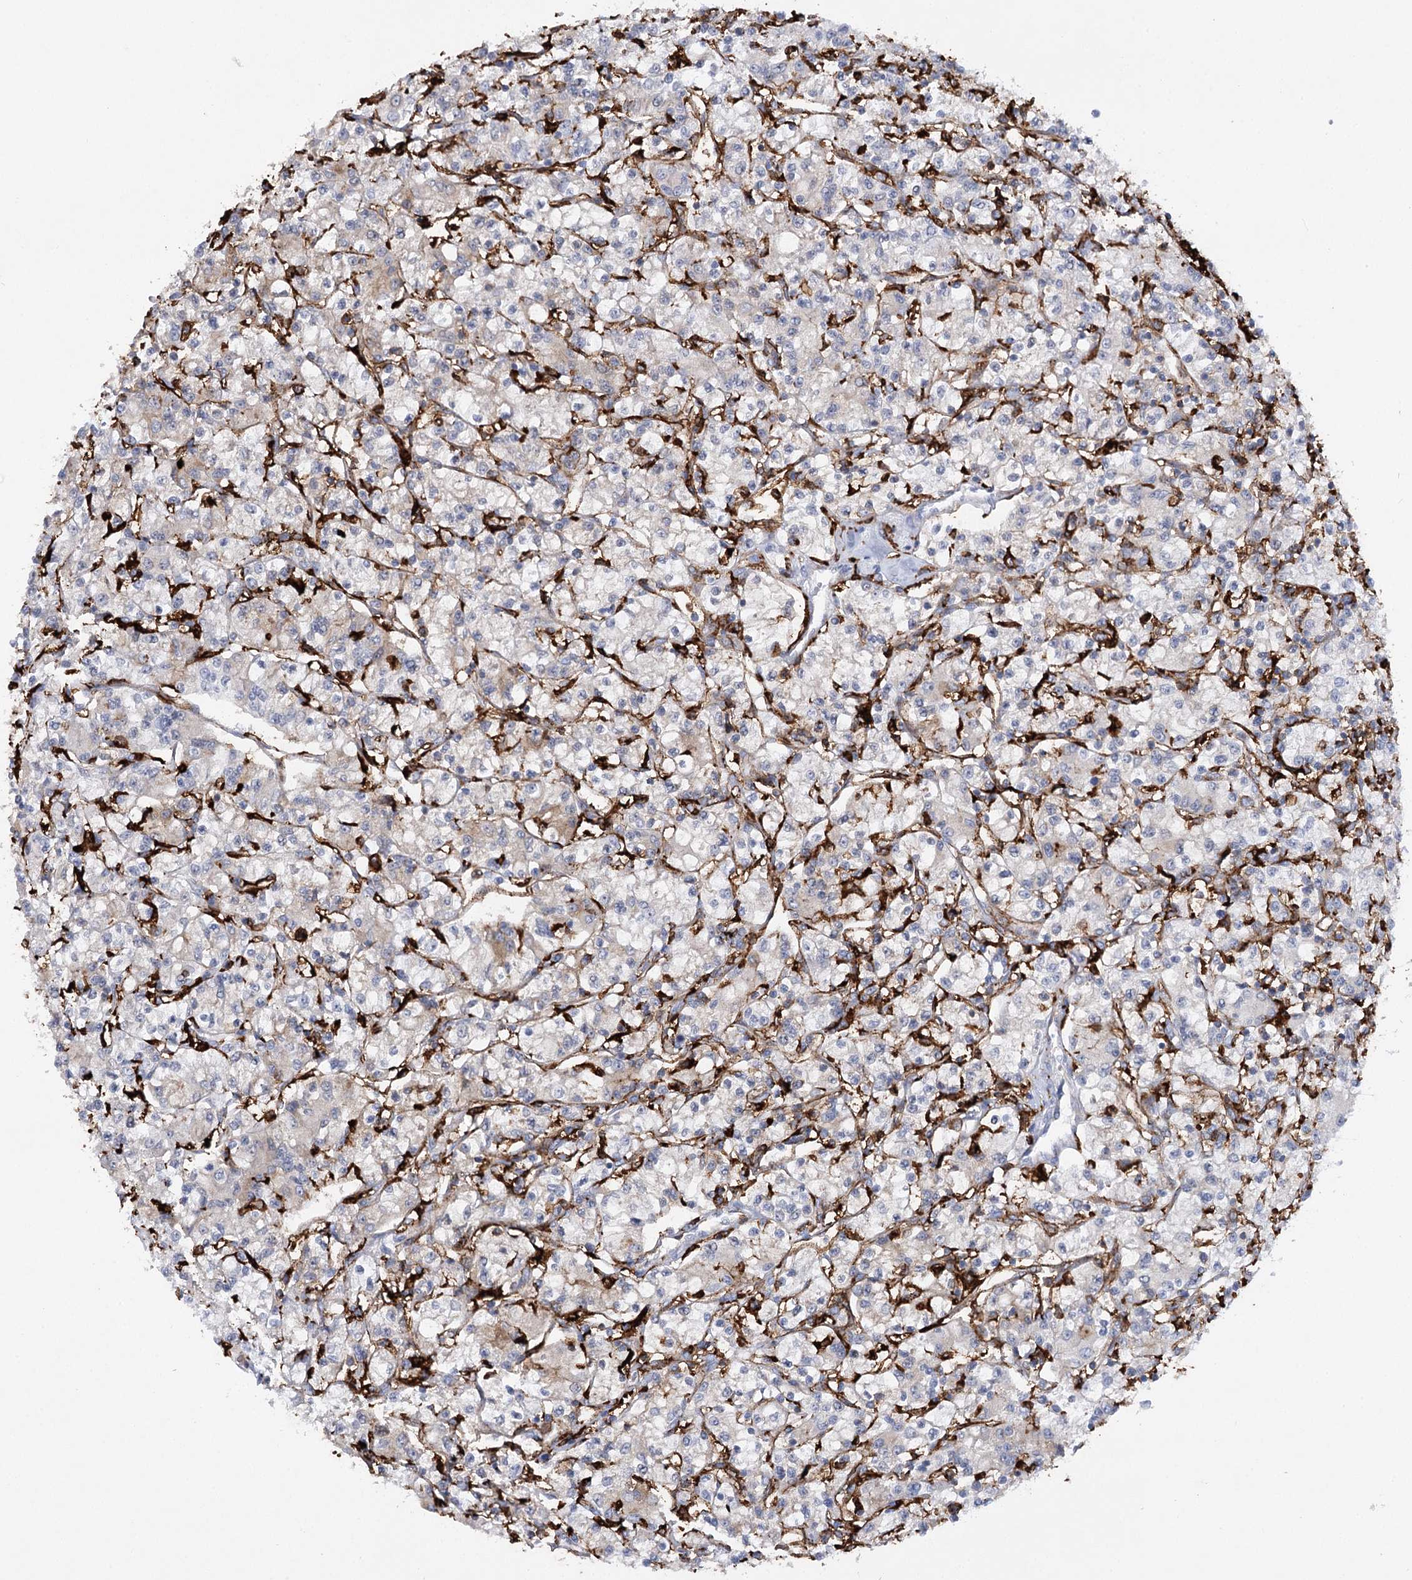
{"staining": {"intensity": "weak", "quantity": "<25%", "location": "cytoplasmic/membranous"}, "tissue": "renal cancer", "cell_type": "Tumor cells", "image_type": "cancer", "snomed": [{"axis": "morphology", "description": "Adenocarcinoma, NOS"}, {"axis": "topography", "description": "Kidney"}], "caption": "This is a histopathology image of IHC staining of renal adenocarcinoma, which shows no positivity in tumor cells.", "gene": "PIWIL4", "patient": {"sex": "female", "age": 59}}